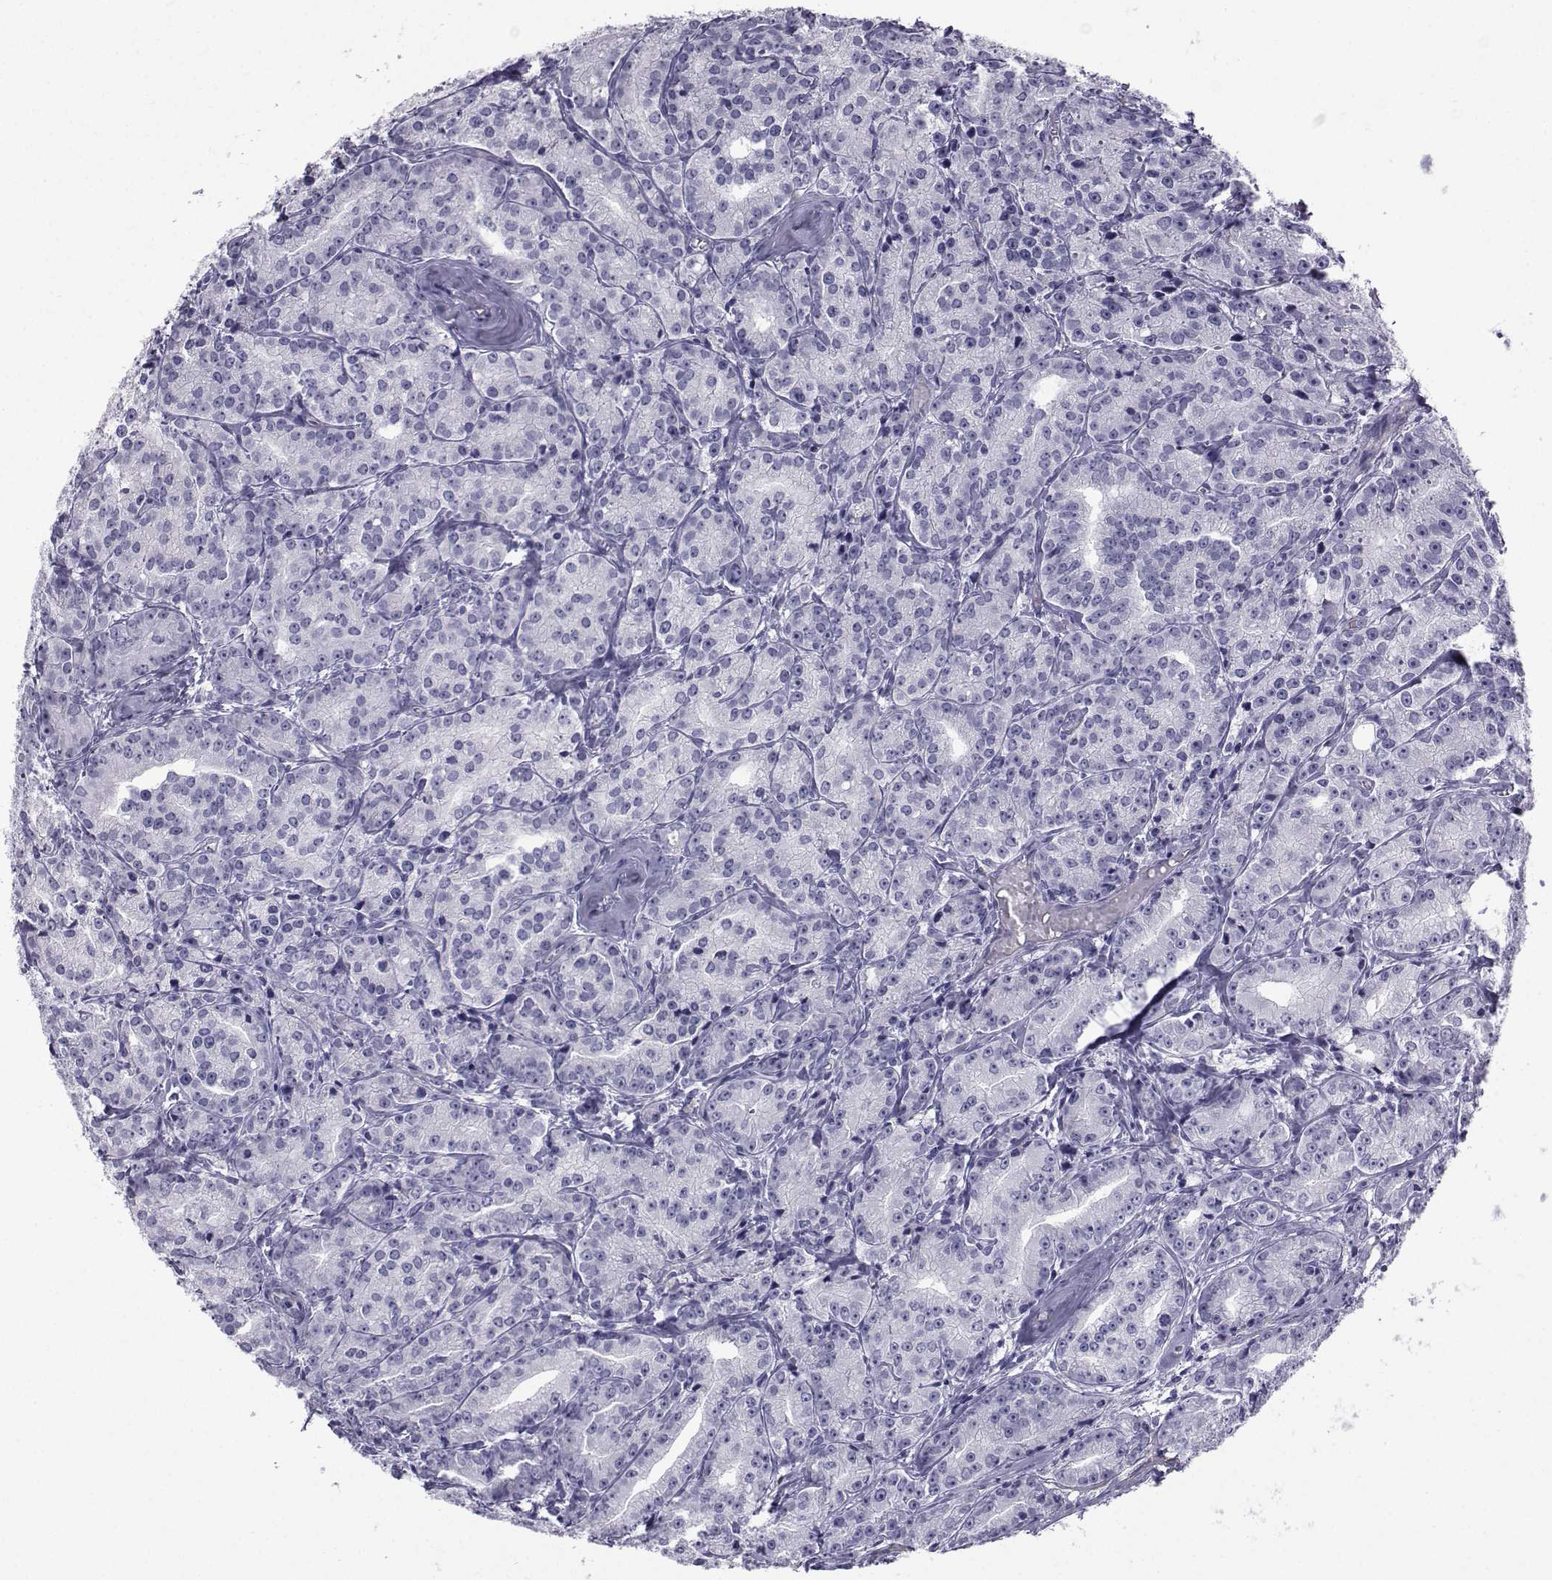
{"staining": {"intensity": "negative", "quantity": "none", "location": "none"}, "tissue": "prostate cancer", "cell_type": "Tumor cells", "image_type": "cancer", "snomed": [{"axis": "morphology", "description": "Adenocarcinoma, Medium grade"}, {"axis": "topography", "description": "Prostate"}], "caption": "Immunohistochemistry of human prostate medium-grade adenocarcinoma exhibits no staining in tumor cells.", "gene": "SPANXD", "patient": {"sex": "male", "age": 74}}